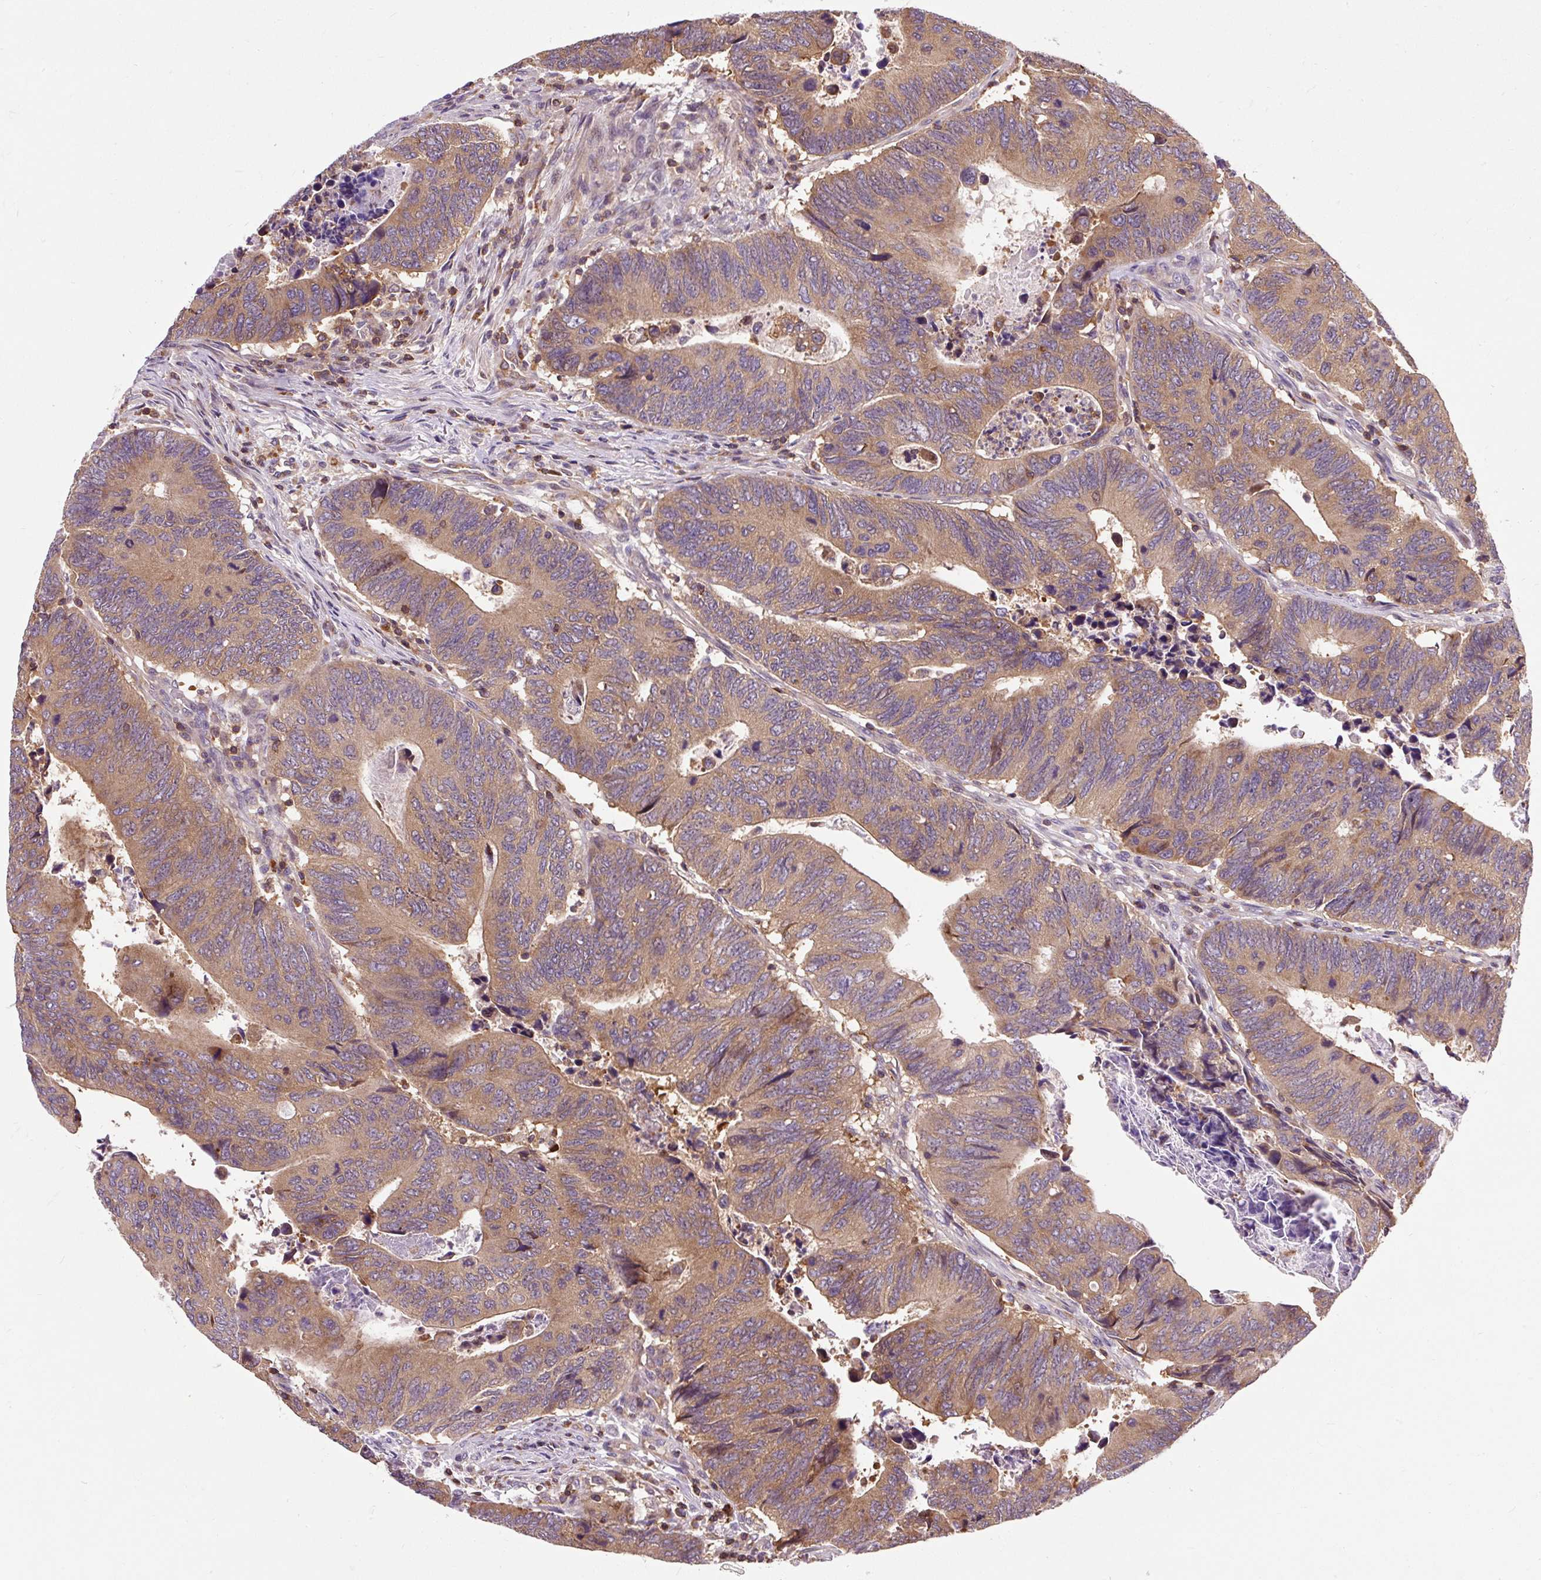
{"staining": {"intensity": "moderate", "quantity": ">75%", "location": "cytoplasmic/membranous"}, "tissue": "colorectal cancer", "cell_type": "Tumor cells", "image_type": "cancer", "snomed": [{"axis": "morphology", "description": "Adenocarcinoma, NOS"}, {"axis": "topography", "description": "Colon"}], "caption": "Protein staining of colorectal cancer tissue exhibits moderate cytoplasmic/membranous expression in about >75% of tumor cells. (brown staining indicates protein expression, while blue staining denotes nuclei).", "gene": "CISD3", "patient": {"sex": "male", "age": 87}}